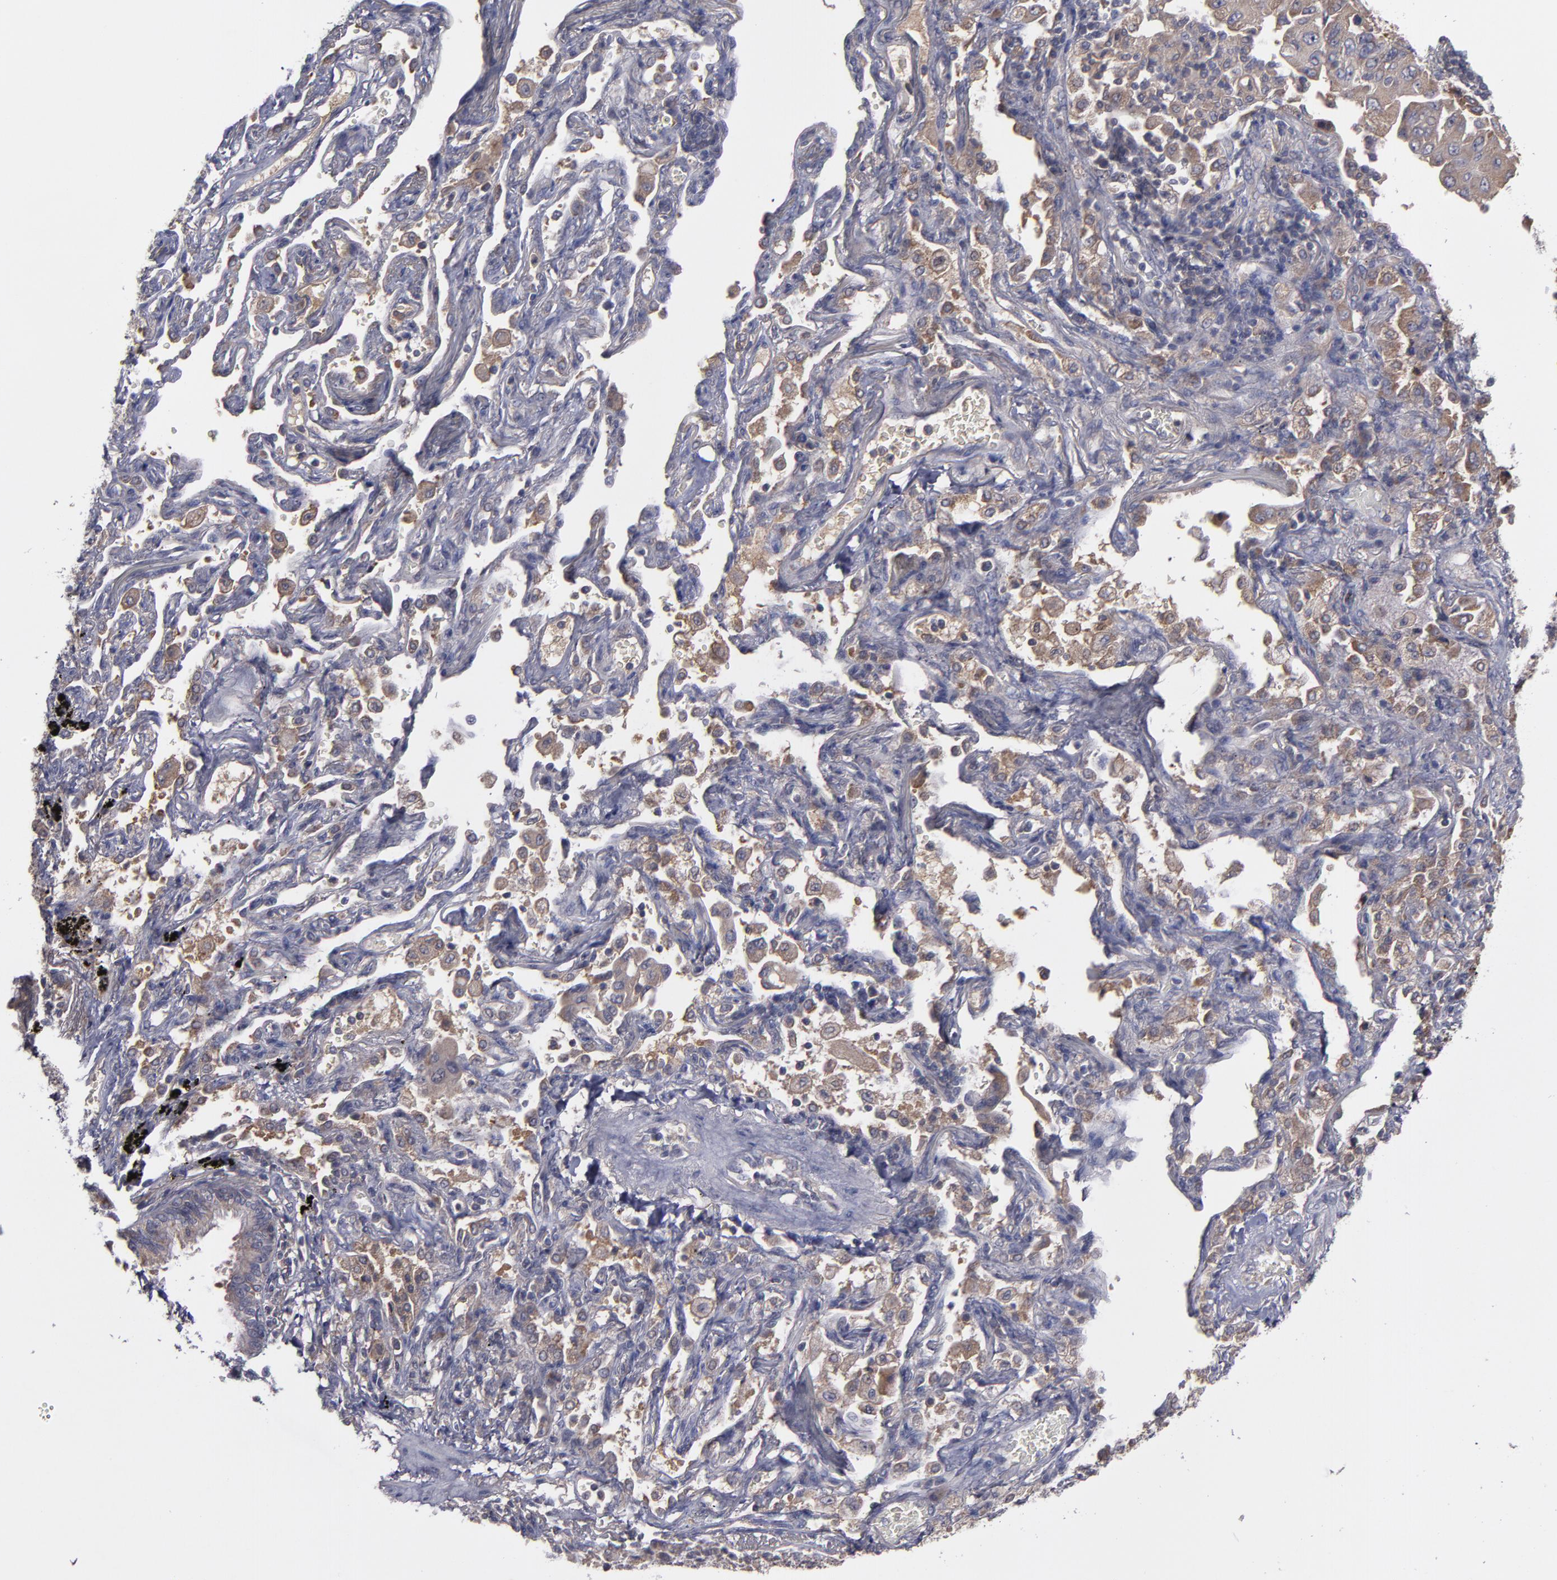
{"staining": {"intensity": "weak", "quantity": ">75%", "location": "cytoplasmic/membranous"}, "tissue": "lung cancer", "cell_type": "Tumor cells", "image_type": "cancer", "snomed": [{"axis": "morphology", "description": "Adenocarcinoma, NOS"}, {"axis": "topography", "description": "Lung"}], "caption": "Immunohistochemical staining of human adenocarcinoma (lung) exhibits low levels of weak cytoplasmic/membranous staining in approximately >75% of tumor cells.", "gene": "MMP11", "patient": {"sex": "female", "age": 65}}